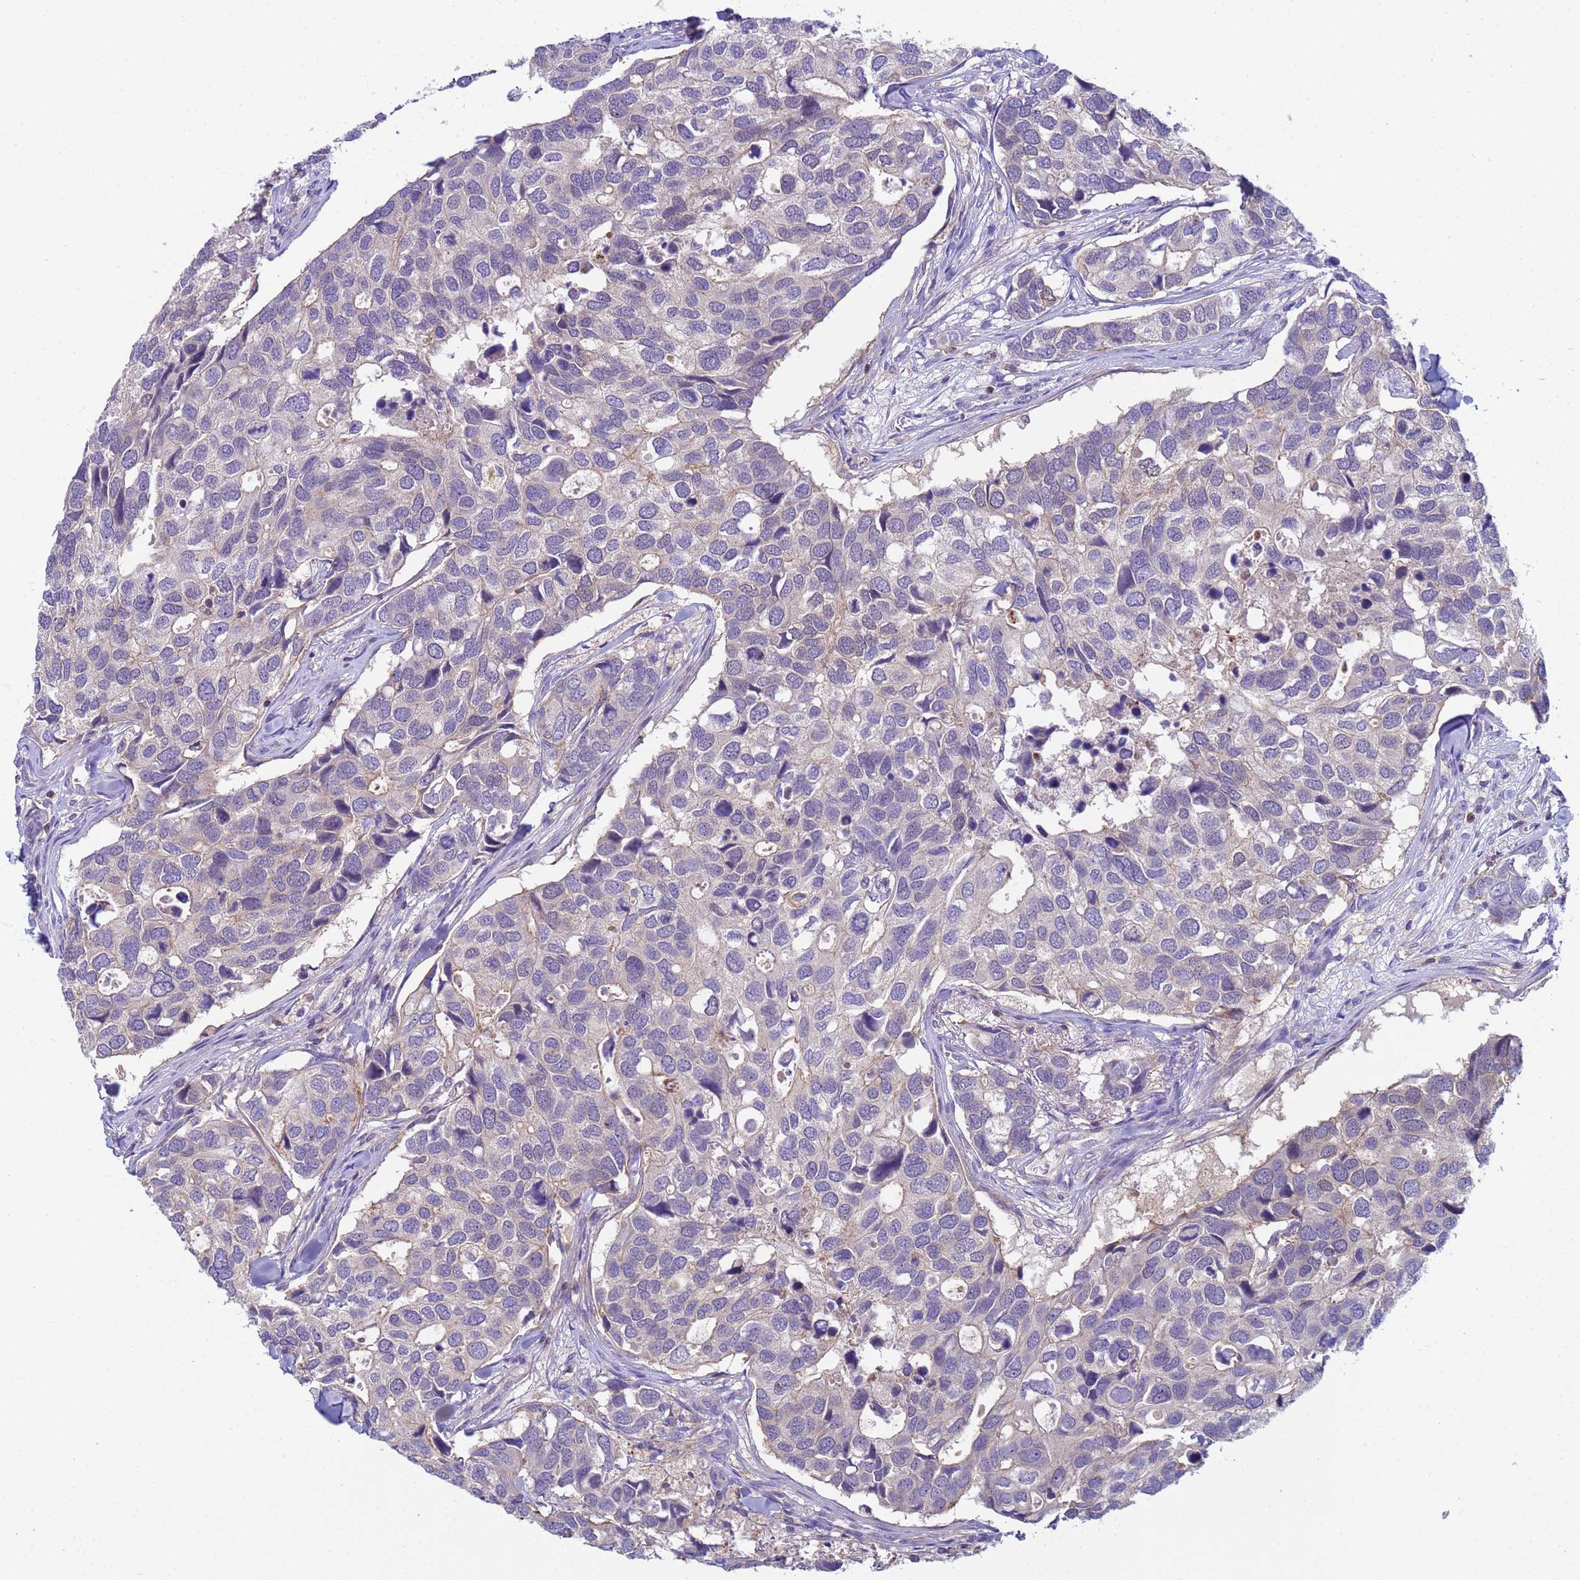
{"staining": {"intensity": "negative", "quantity": "none", "location": "none"}, "tissue": "breast cancer", "cell_type": "Tumor cells", "image_type": "cancer", "snomed": [{"axis": "morphology", "description": "Duct carcinoma"}, {"axis": "topography", "description": "Breast"}], "caption": "DAB immunohistochemical staining of breast cancer displays no significant expression in tumor cells. The staining was performed using DAB to visualize the protein expression in brown, while the nuclei were stained in blue with hematoxylin (Magnification: 20x).", "gene": "KLHL13", "patient": {"sex": "female", "age": 83}}